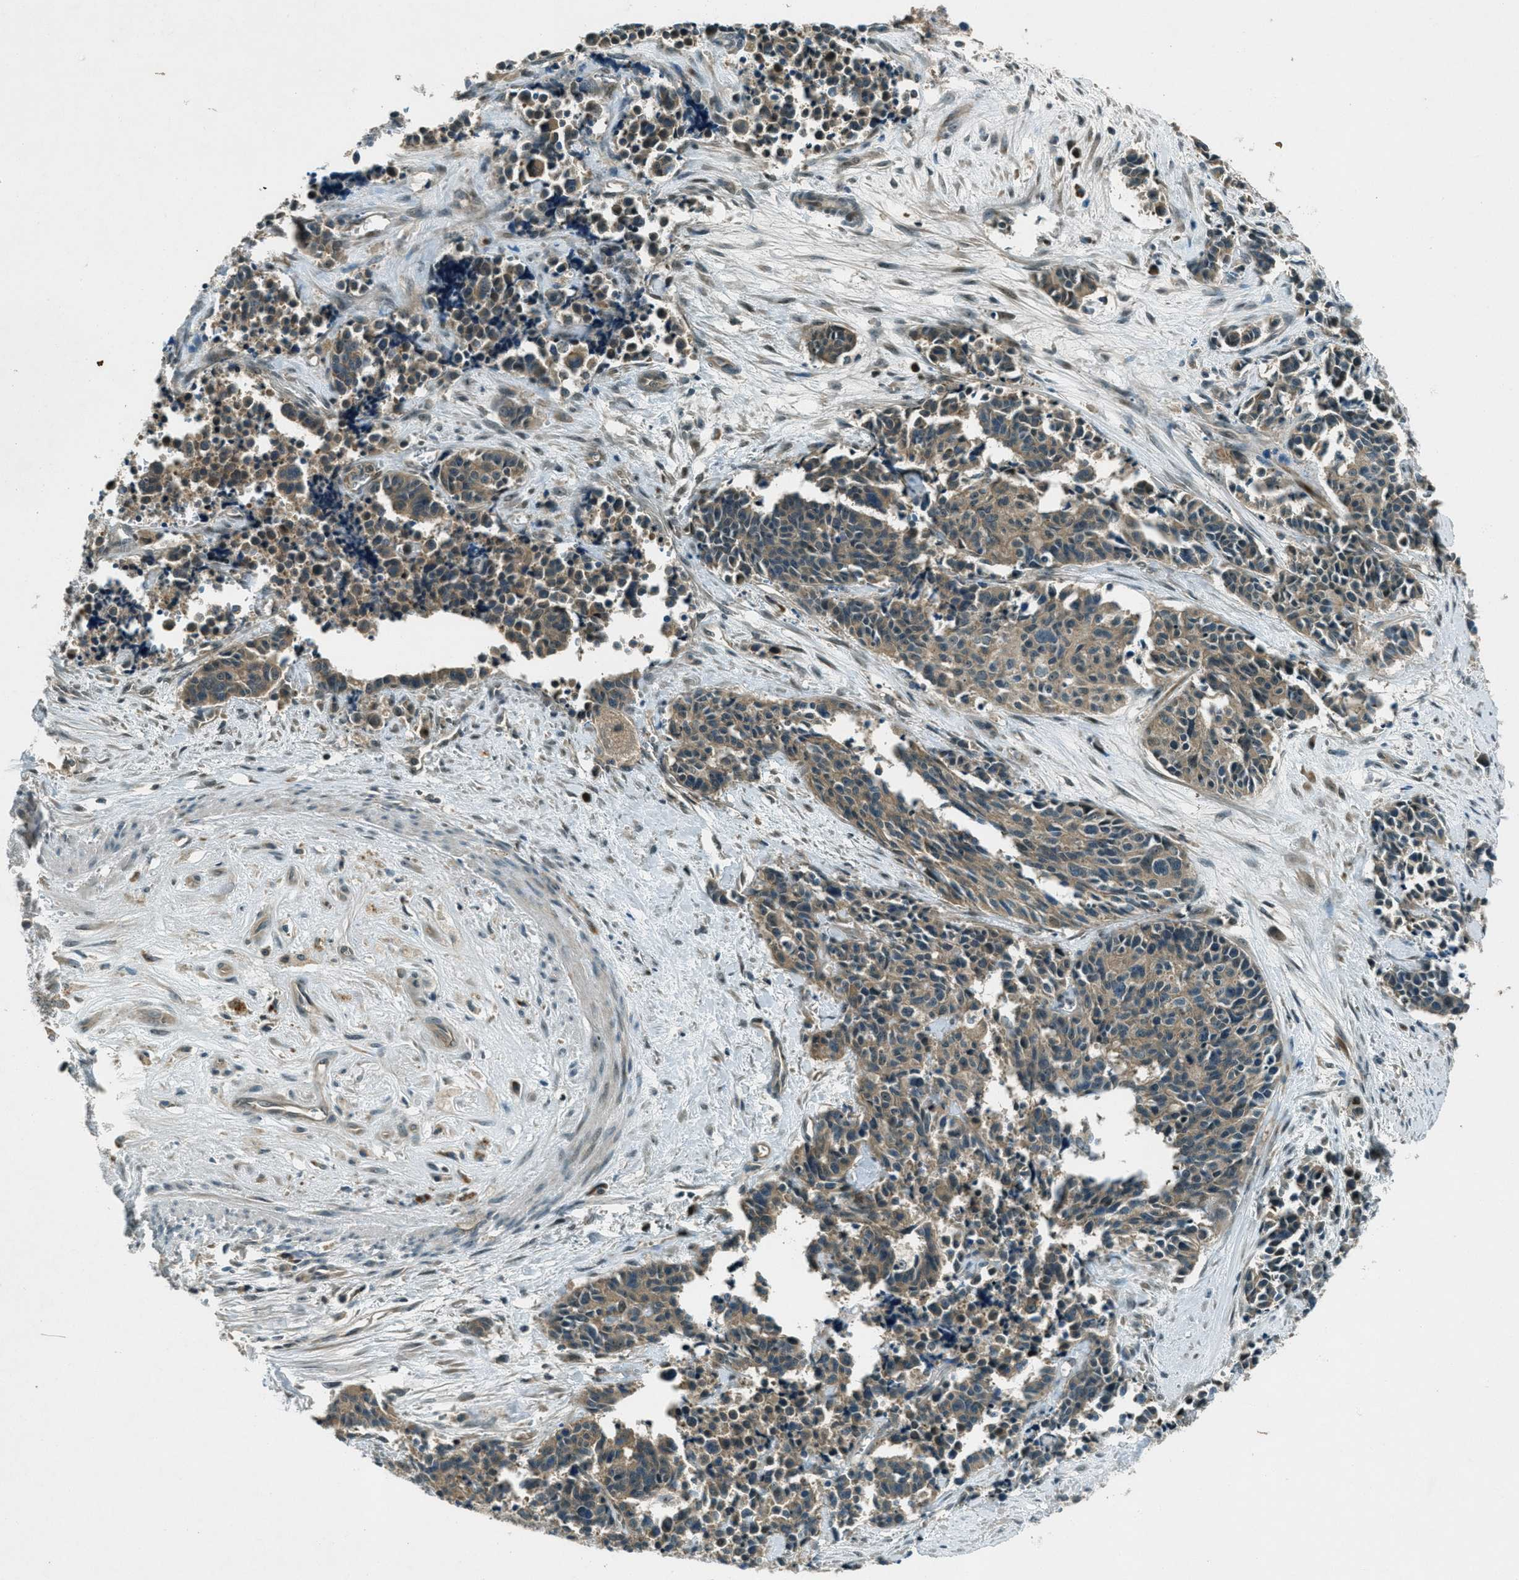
{"staining": {"intensity": "weak", "quantity": ">75%", "location": "cytoplasmic/membranous"}, "tissue": "cervical cancer", "cell_type": "Tumor cells", "image_type": "cancer", "snomed": [{"axis": "morphology", "description": "Squamous cell carcinoma, NOS"}, {"axis": "topography", "description": "Cervix"}], "caption": "A high-resolution histopathology image shows immunohistochemistry staining of squamous cell carcinoma (cervical), which reveals weak cytoplasmic/membranous expression in approximately >75% of tumor cells.", "gene": "STK11", "patient": {"sex": "female", "age": 35}}